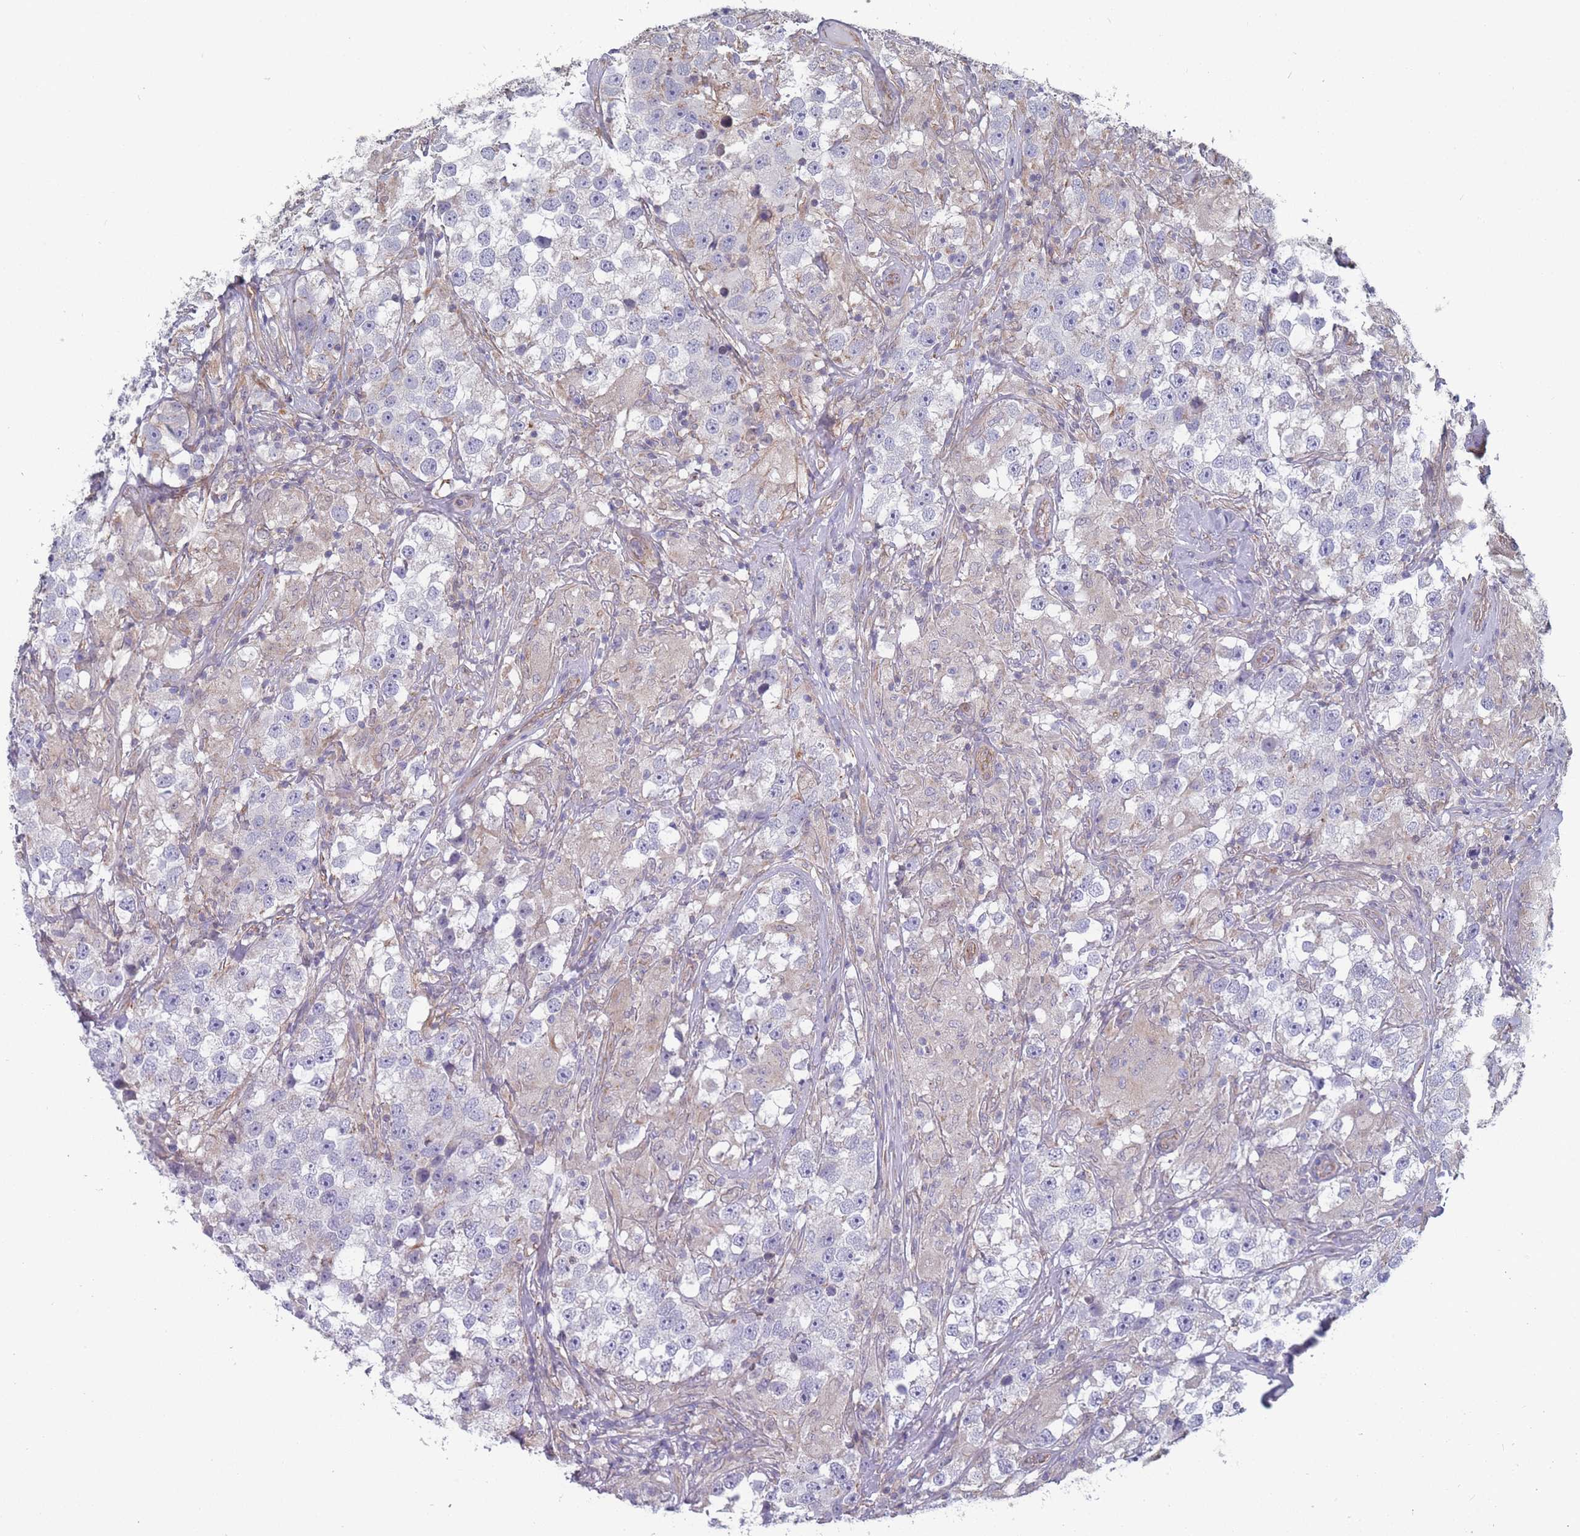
{"staining": {"intensity": "negative", "quantity": "none", "location": "none"}, "tissue": "testis cancer", "cell_type": "Tumor cells", "image_type": "cancer", "snomed": [{"axis": "morphology", "description": "Seminoma, NOS"}, {"axis": "topography", "description": "Testis"}], "caption": "Immunohistochemistry (IHC) of human testis seminoma reveals no expression in tumor cells. (Stains: DAB (3,3'-diaminobenzidine) IHC with hematoxylin counter stain, Microscopy: brightfield microscopy at high magnification).", "gene": "SLC1A6", "patient": {"sex": "male", "age": 46}}